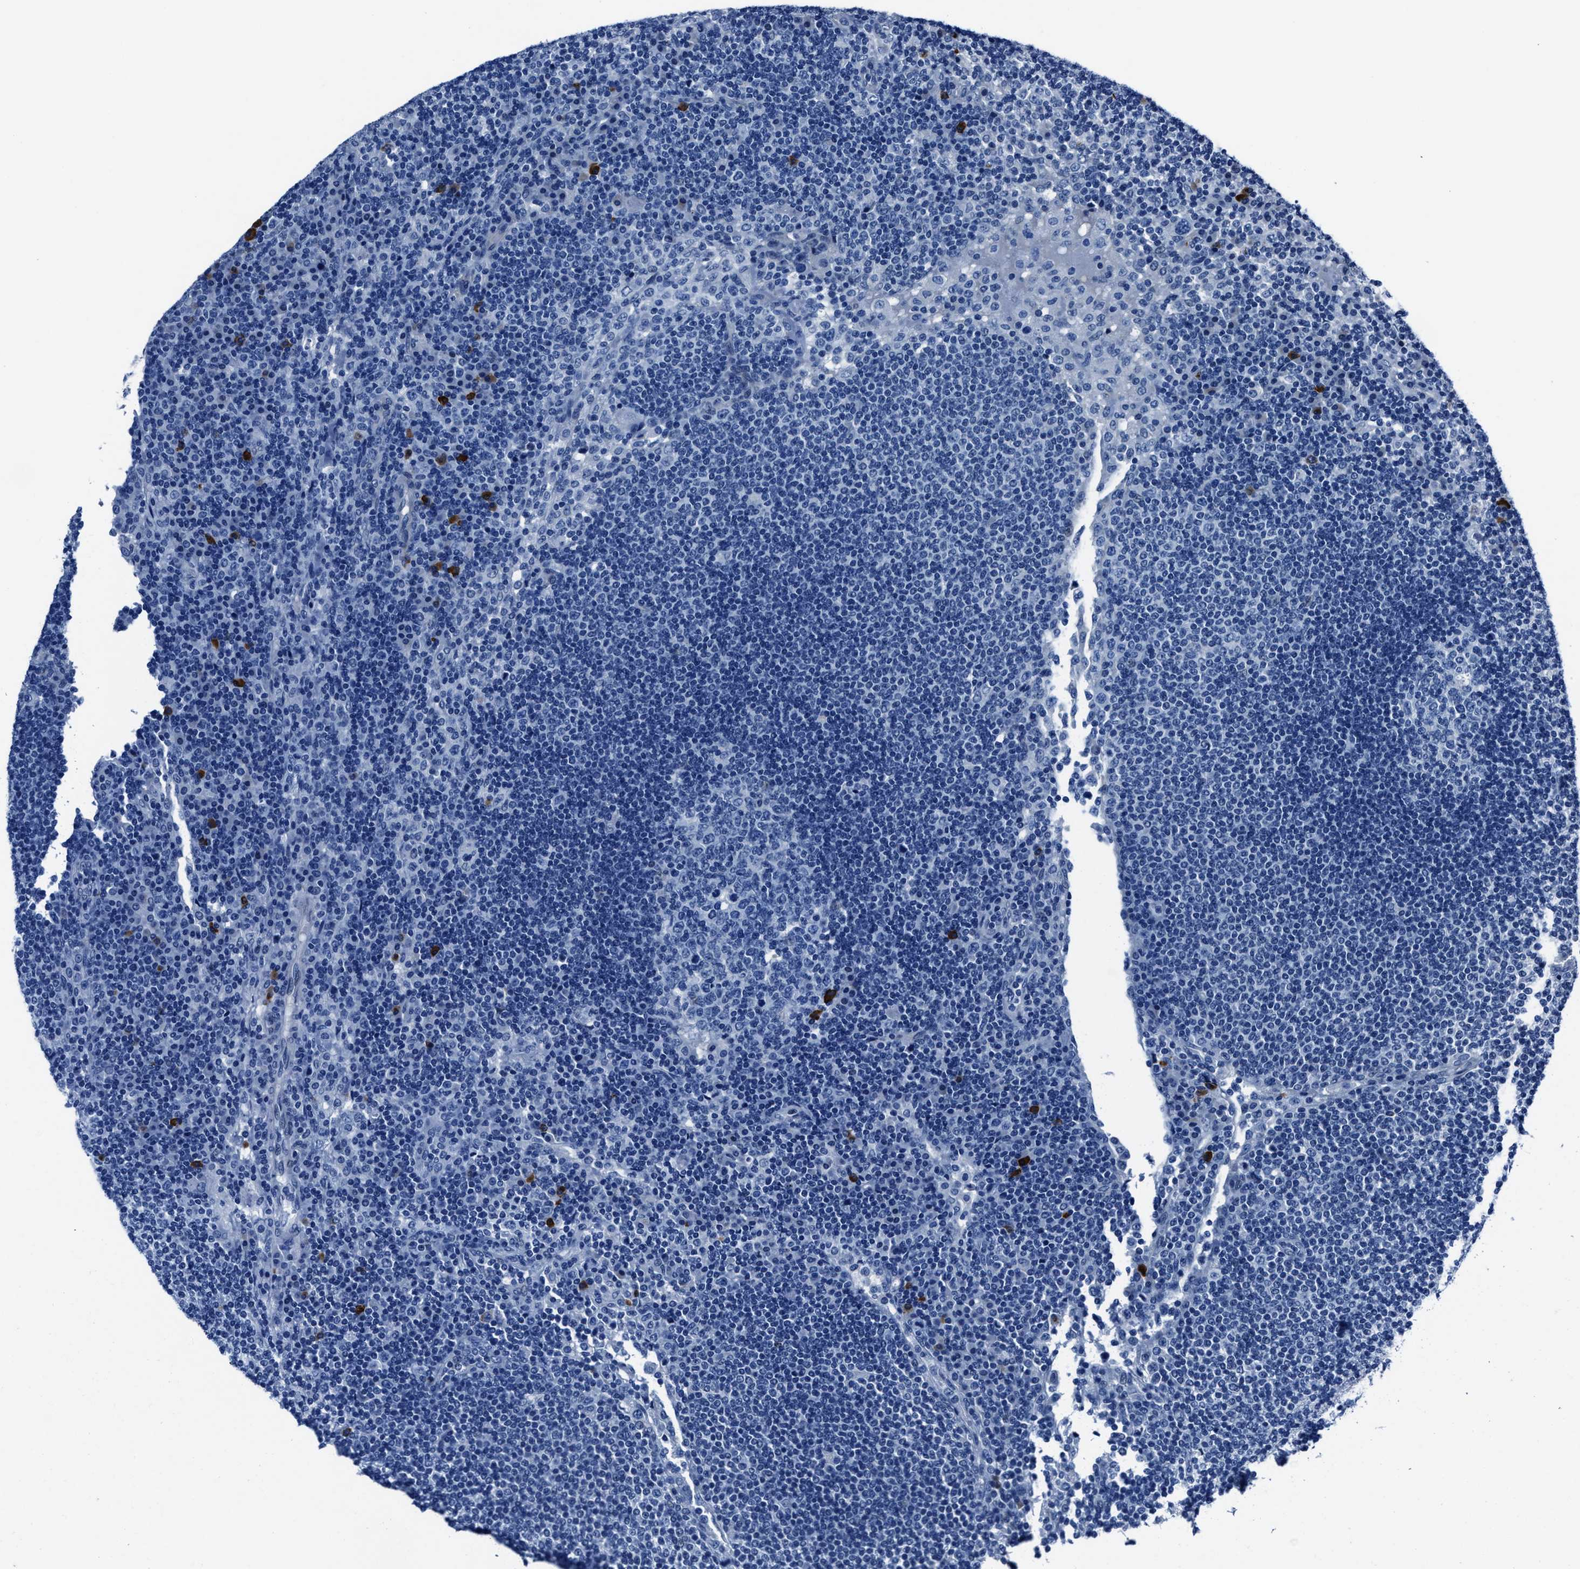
{"staining": {"intensity": "negative", "quantity": "none", "location": "none"}, "tissue": "lymph node", "cell_type": "Germinal center cells", "image_type": "normal", "snomed": [{"axis": "morphology", "description": "Normal tissue, NOS"}, {"axis": "topography", "description": "Lymph node"}], "caption": "A high-resolution micrograph shows IHC staining of benign lymph node, which displays no significant positivity in germinal center cells.", "gene": "NACAD", "patient": {"sex": "female", "age": 53}}